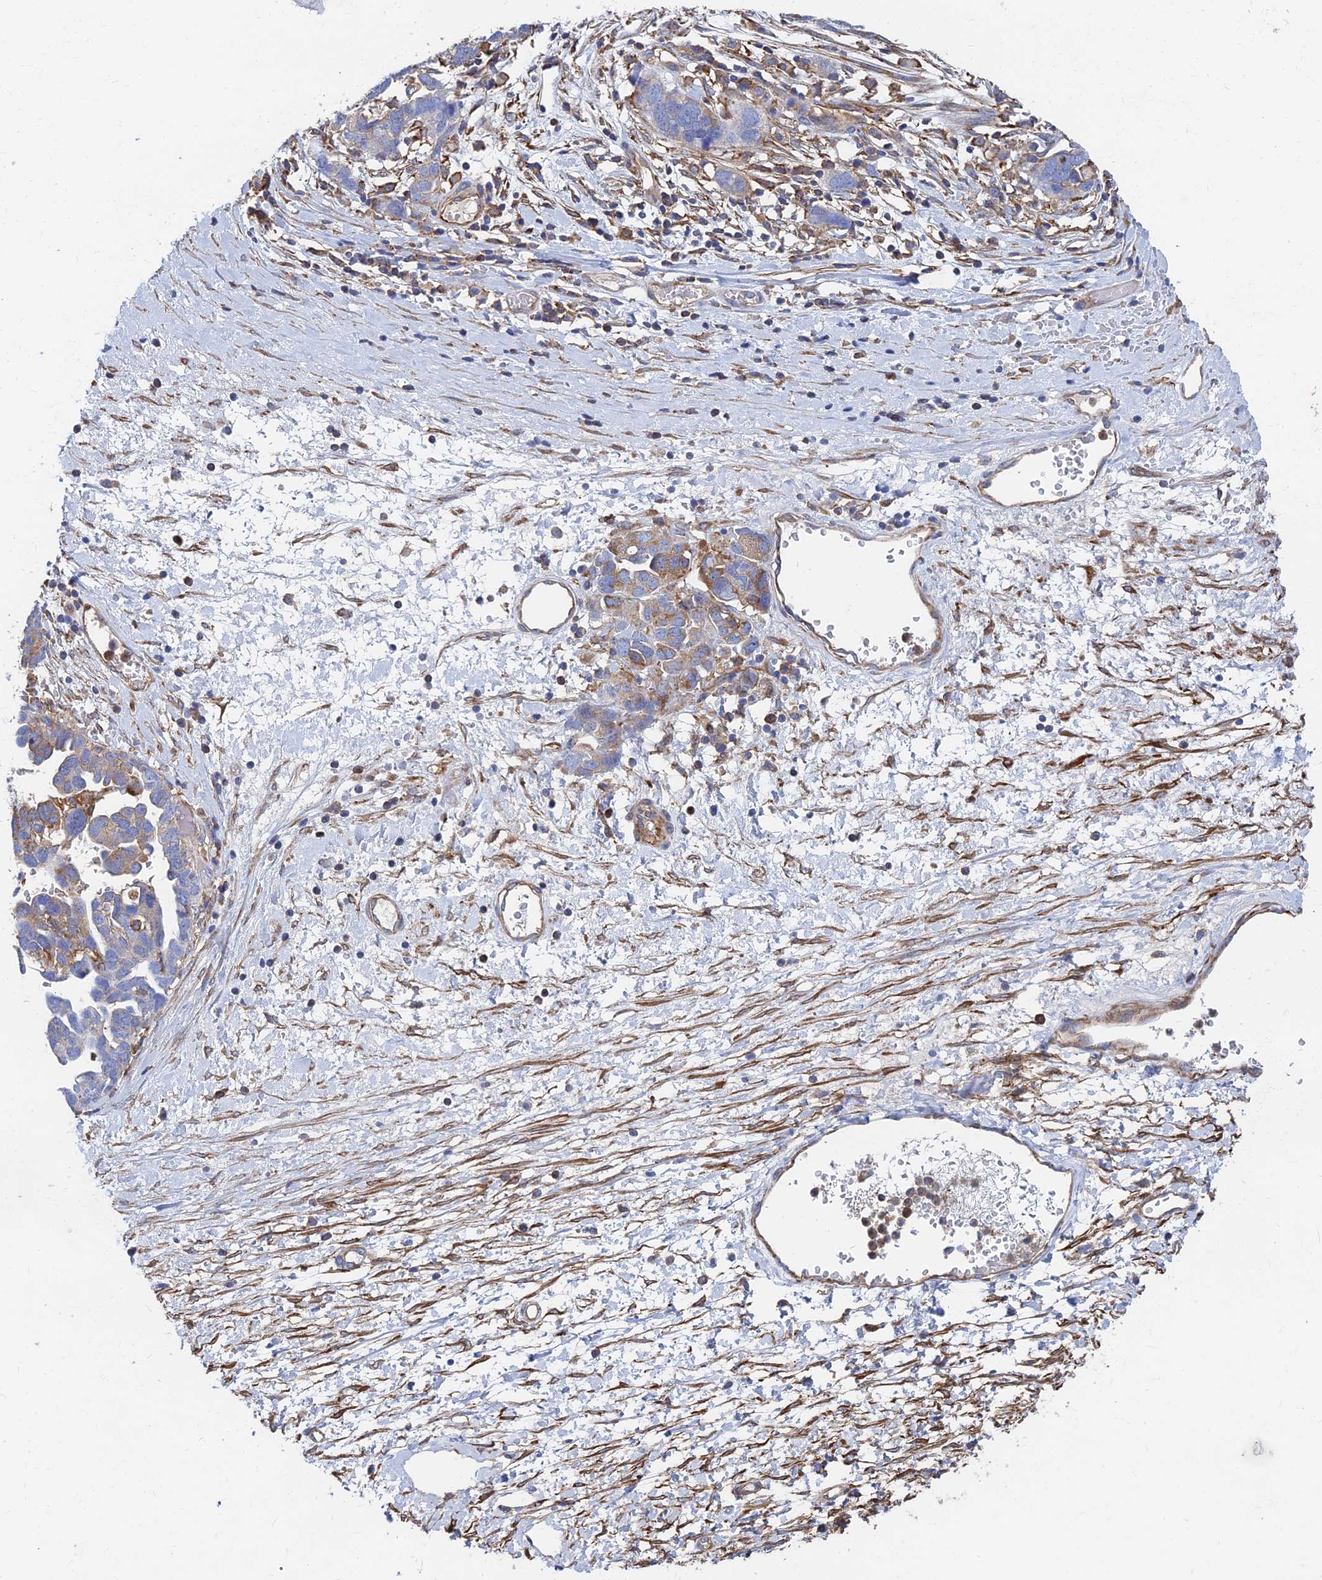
{"staining": {"intensity": "moderate", "quantity": "<25%", "location": "cytoplasmic/membranous"}, "tissue": "ovarian cancer", "cell_type": "Tumor cells", "image_type": "cancer", "snomed": [{"axis": "morphology", "description": "Cystadenocarcinoma, serous, NOS"}, {"axis": "topography", "description": "Ovary"}], "caption": "Protein expression analysis of human ovarian cancer reveals moderate cytoplasmic/membranous positivity in about <25% of tumor cells.", "gene": "GPR42", "patient": {"sex": "female", "age": 54}}